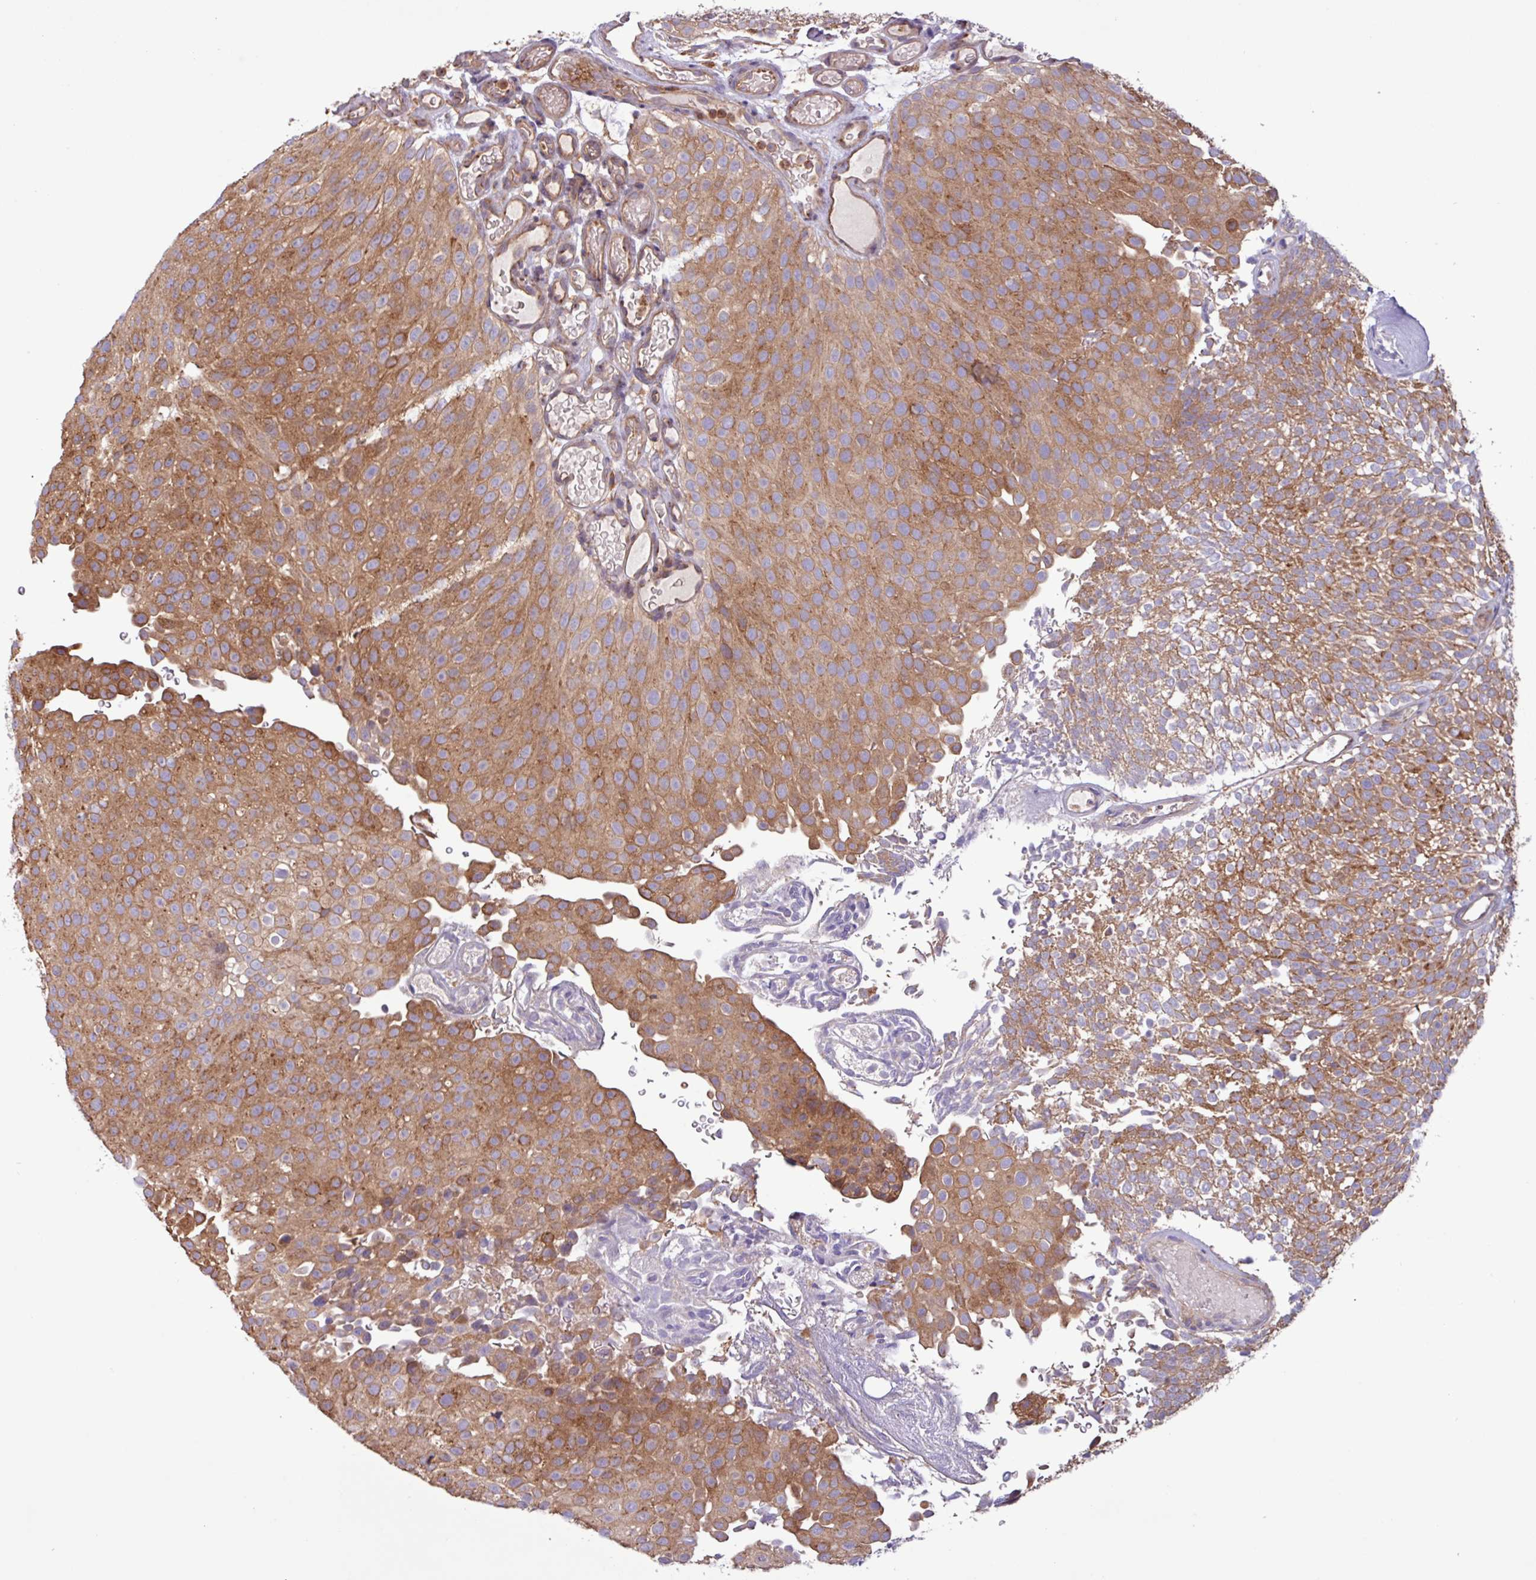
{"staining": {"intensity": "moderate", "quantity": ">75%", "location": "cytoplasmic/membranous"}, "tissue": "urothelial cancer", "cell_type": "Tumor cells", "image_type": "cancer", "snomed": [{"axis": "morphology", "description": "Urothelial carcinoma, Low grade"}, {"axis": "topography", "description": "Urinary bladder"}], "caption": "Urothelial cancer was stained to show a protein in brown. There is medium levels of moderate cytoplasmic/membranous positivity in about >75% of tumor cells.", "gene": "RAB19", "patient": {"sex": "male", "age": 78}}